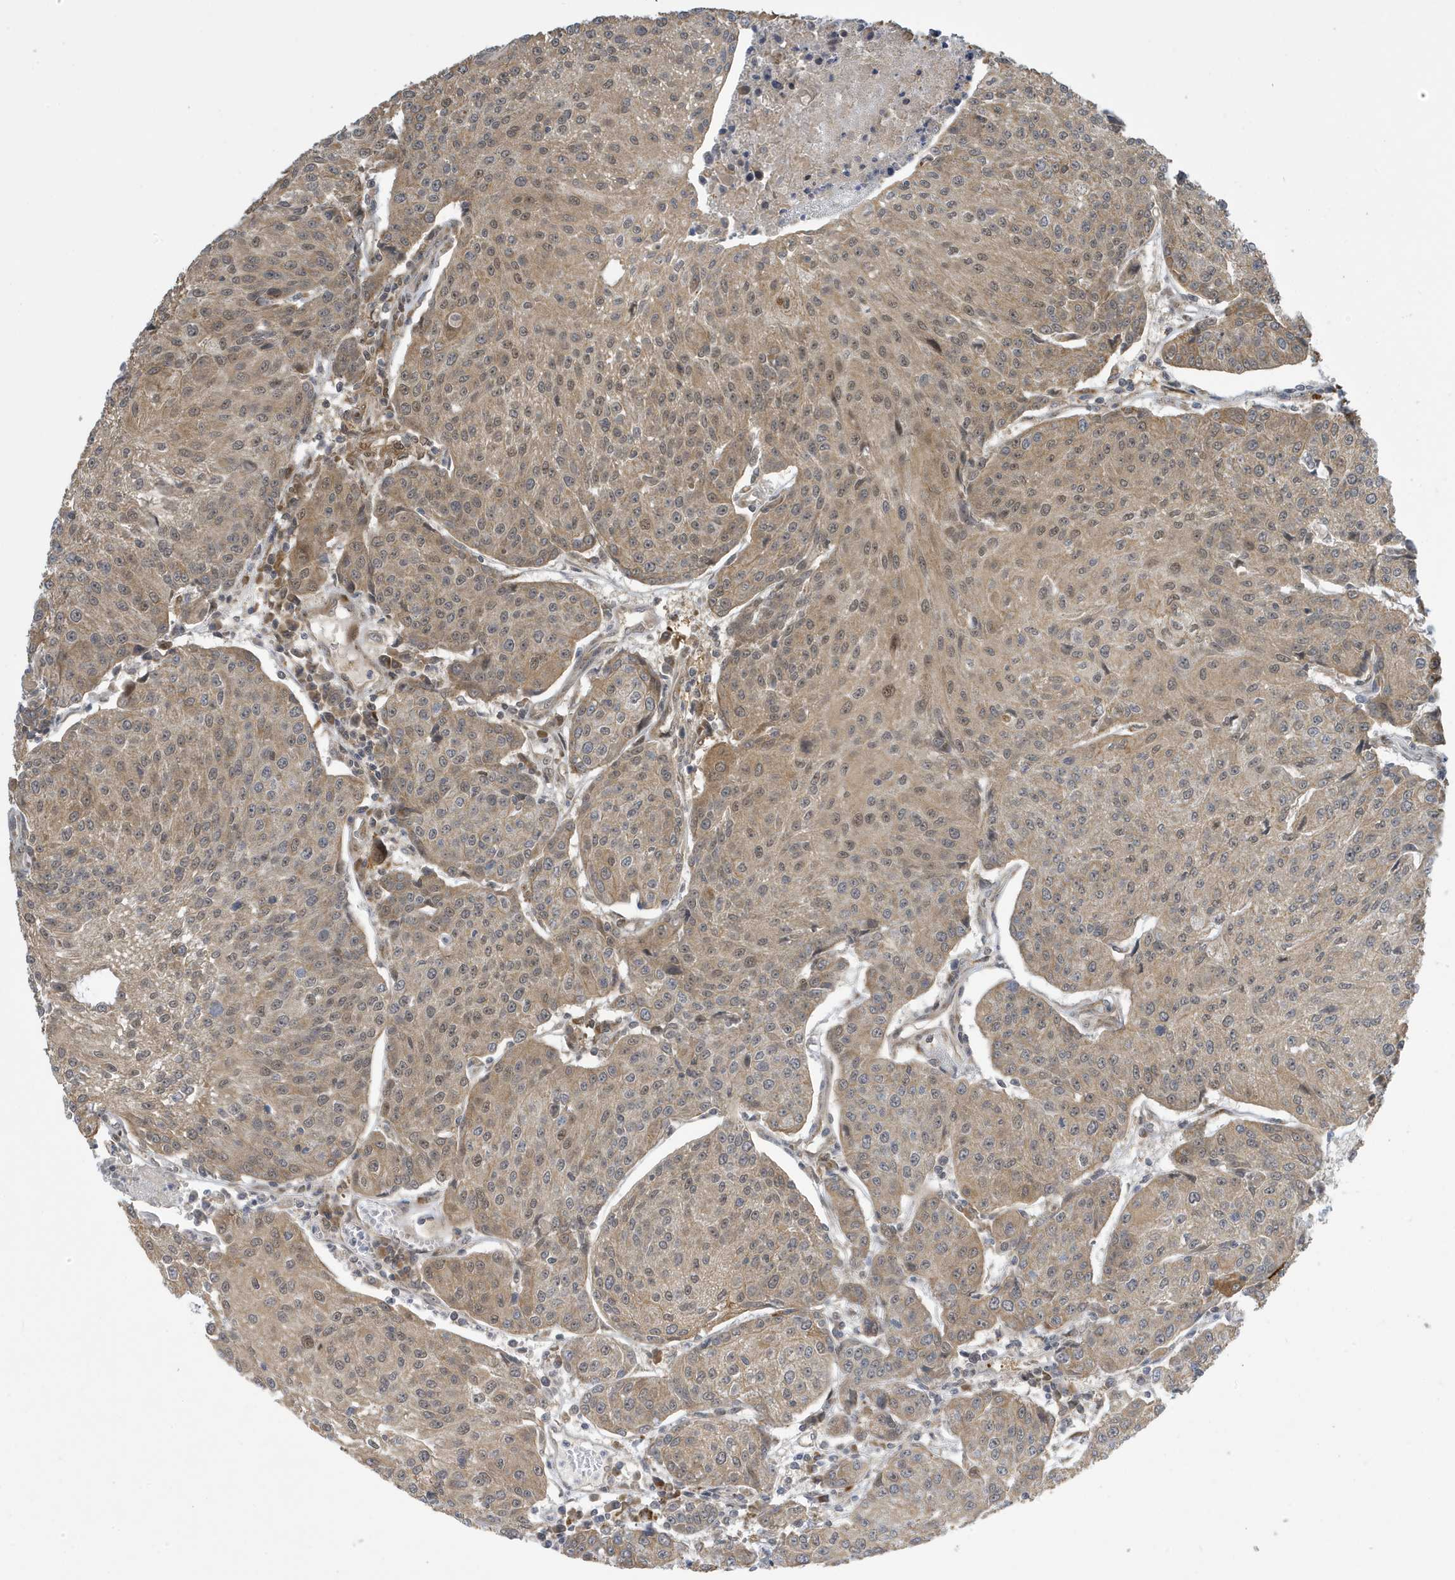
{"staining": {"intensity": "weak", "quantity": ">75%", "location": "cytoplasmic/membranous,nuclear"}, "tissue": "urothelial cancer", "cell_type": "Tumor cells", "image_type": "cancer", "snomed": [{"axis": "morphology", "description": "Urothelial carcinoma, High grade"}, {"axis": "topography", "description": "Urinary bladder"}], "caption": "A low amount of weak cytoplasmic/membranous and nuclear positivity is appreciated in about >75% of tumor cells in urothelial cancer tissue.", "gene": "NCOA7", "patient": {"sex": "female", "age": 85}}